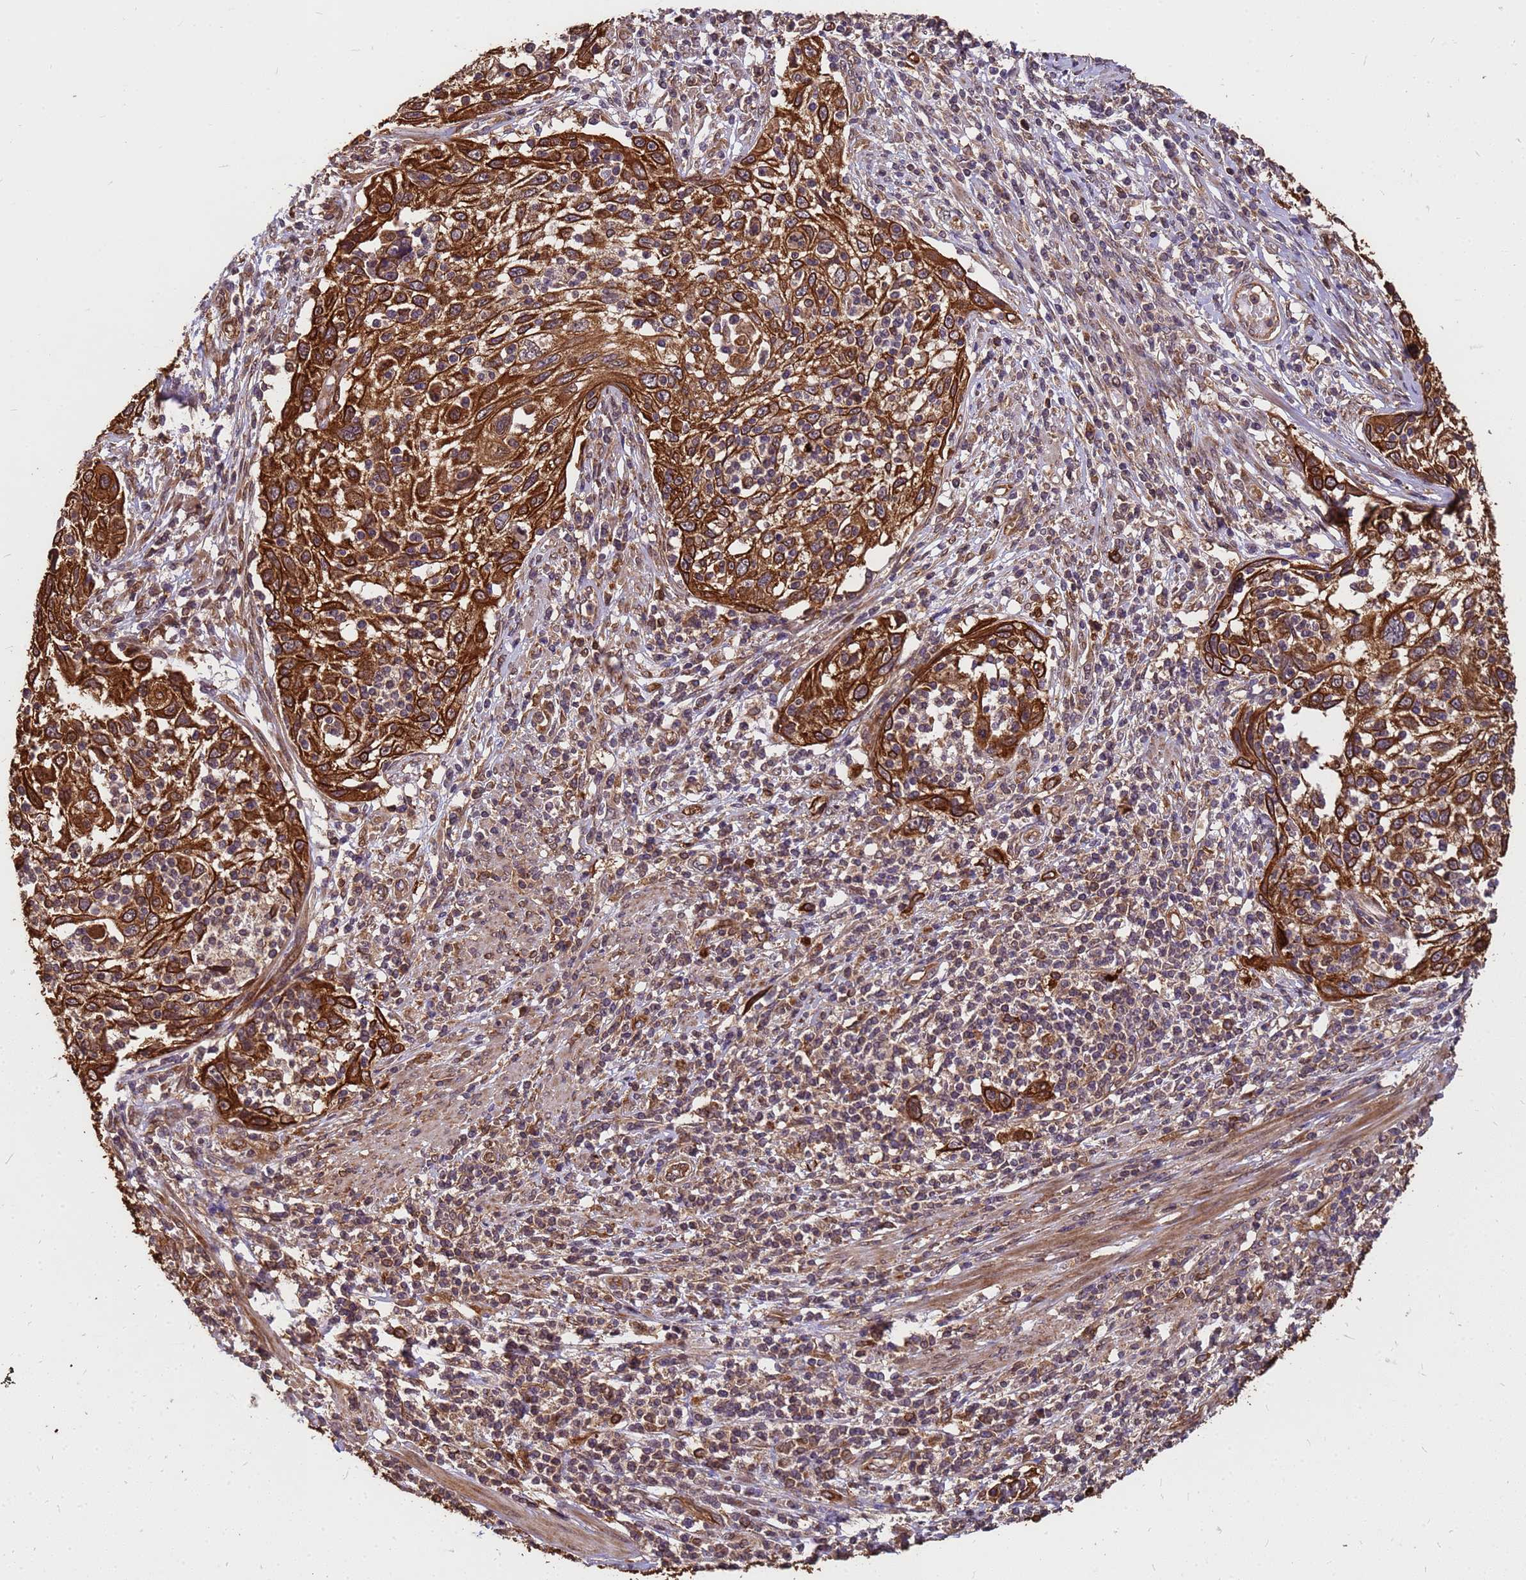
{"staining": {"intensity": "strong", "quantity": ">75%", "location": "cytoplasmic/membranous"}, "tissue": "cervical cancer", "cell_type": "Tumor cells", "image_type": "cancer", "snomed": [{"axis": "morphology", "description": "Squamous cell carcinoma, NOS"}, {"axis": "topography", "description": "Cervix"}], "caption": "Cervical cancer was stained to show a protein in brown. There is high levels of strong cytoplasmic/membranous positivity in about >75% of tumor cells. (Stains: DAB (3,3'-diaminobenzidine) in brown, nuclei in blue, Microscopy: brightfield microscopy at high magnification).", "gene": "ZNF618", "patient": {"sex": "female", "age": 70}}